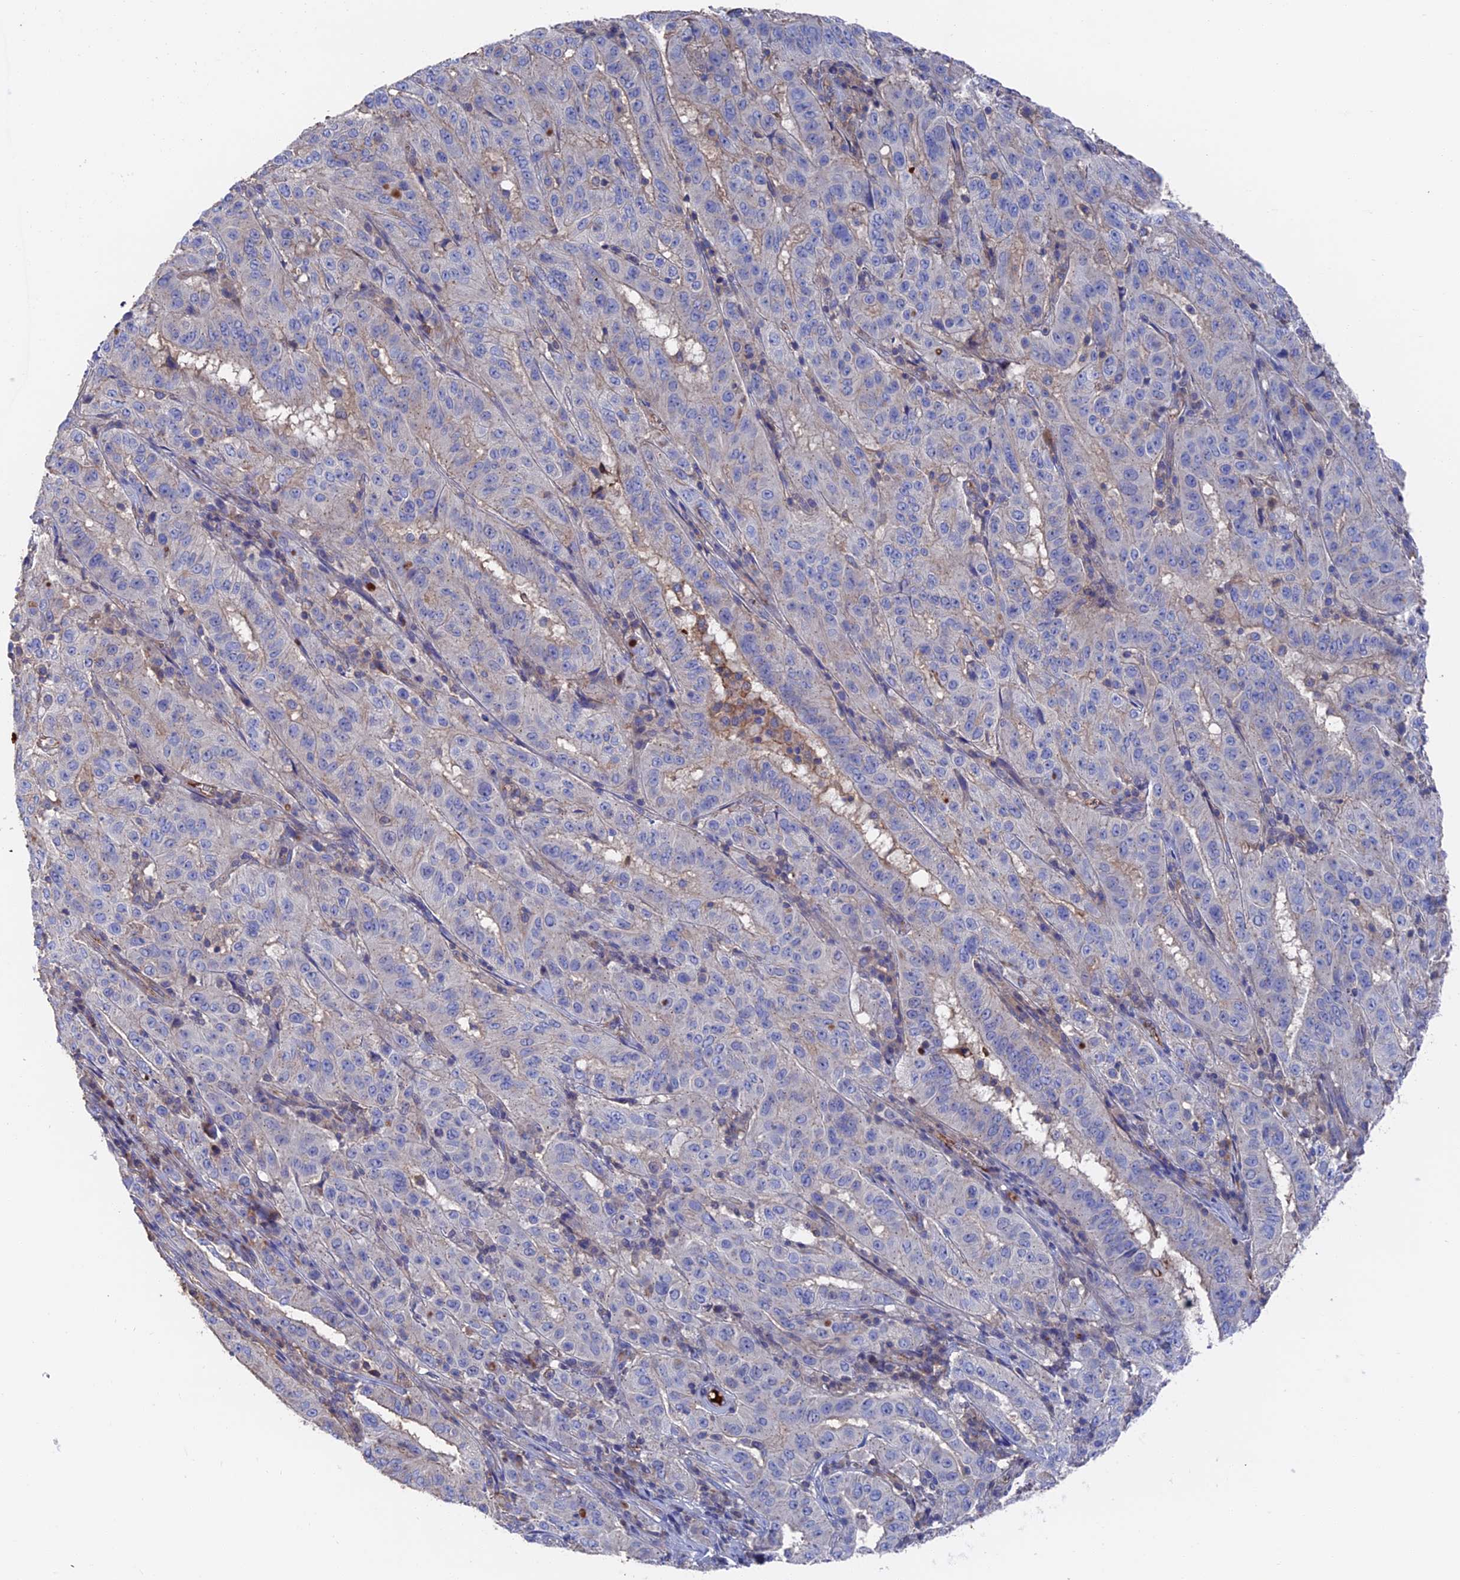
{"staining": {"intensity": "negative", "quantity": "none", "location": "none"}, "tissue": "pancreatic cancer", "cell_type": "Tumor cells", "image_type": "cancer", "snomed": [{"axis": "morphology", "description": "Adenocarcinoma, NOS"}, {"axis": "topography", "description": "Pancreas"}], "caption": "A high-resolution histopathology image shows IHC staining of pancreatic cancer (adenocarcinoma), which shows no significant positivity in tumor cells.", "gene": "HPF1", "patient": {"sex": "male", "age": 63}}